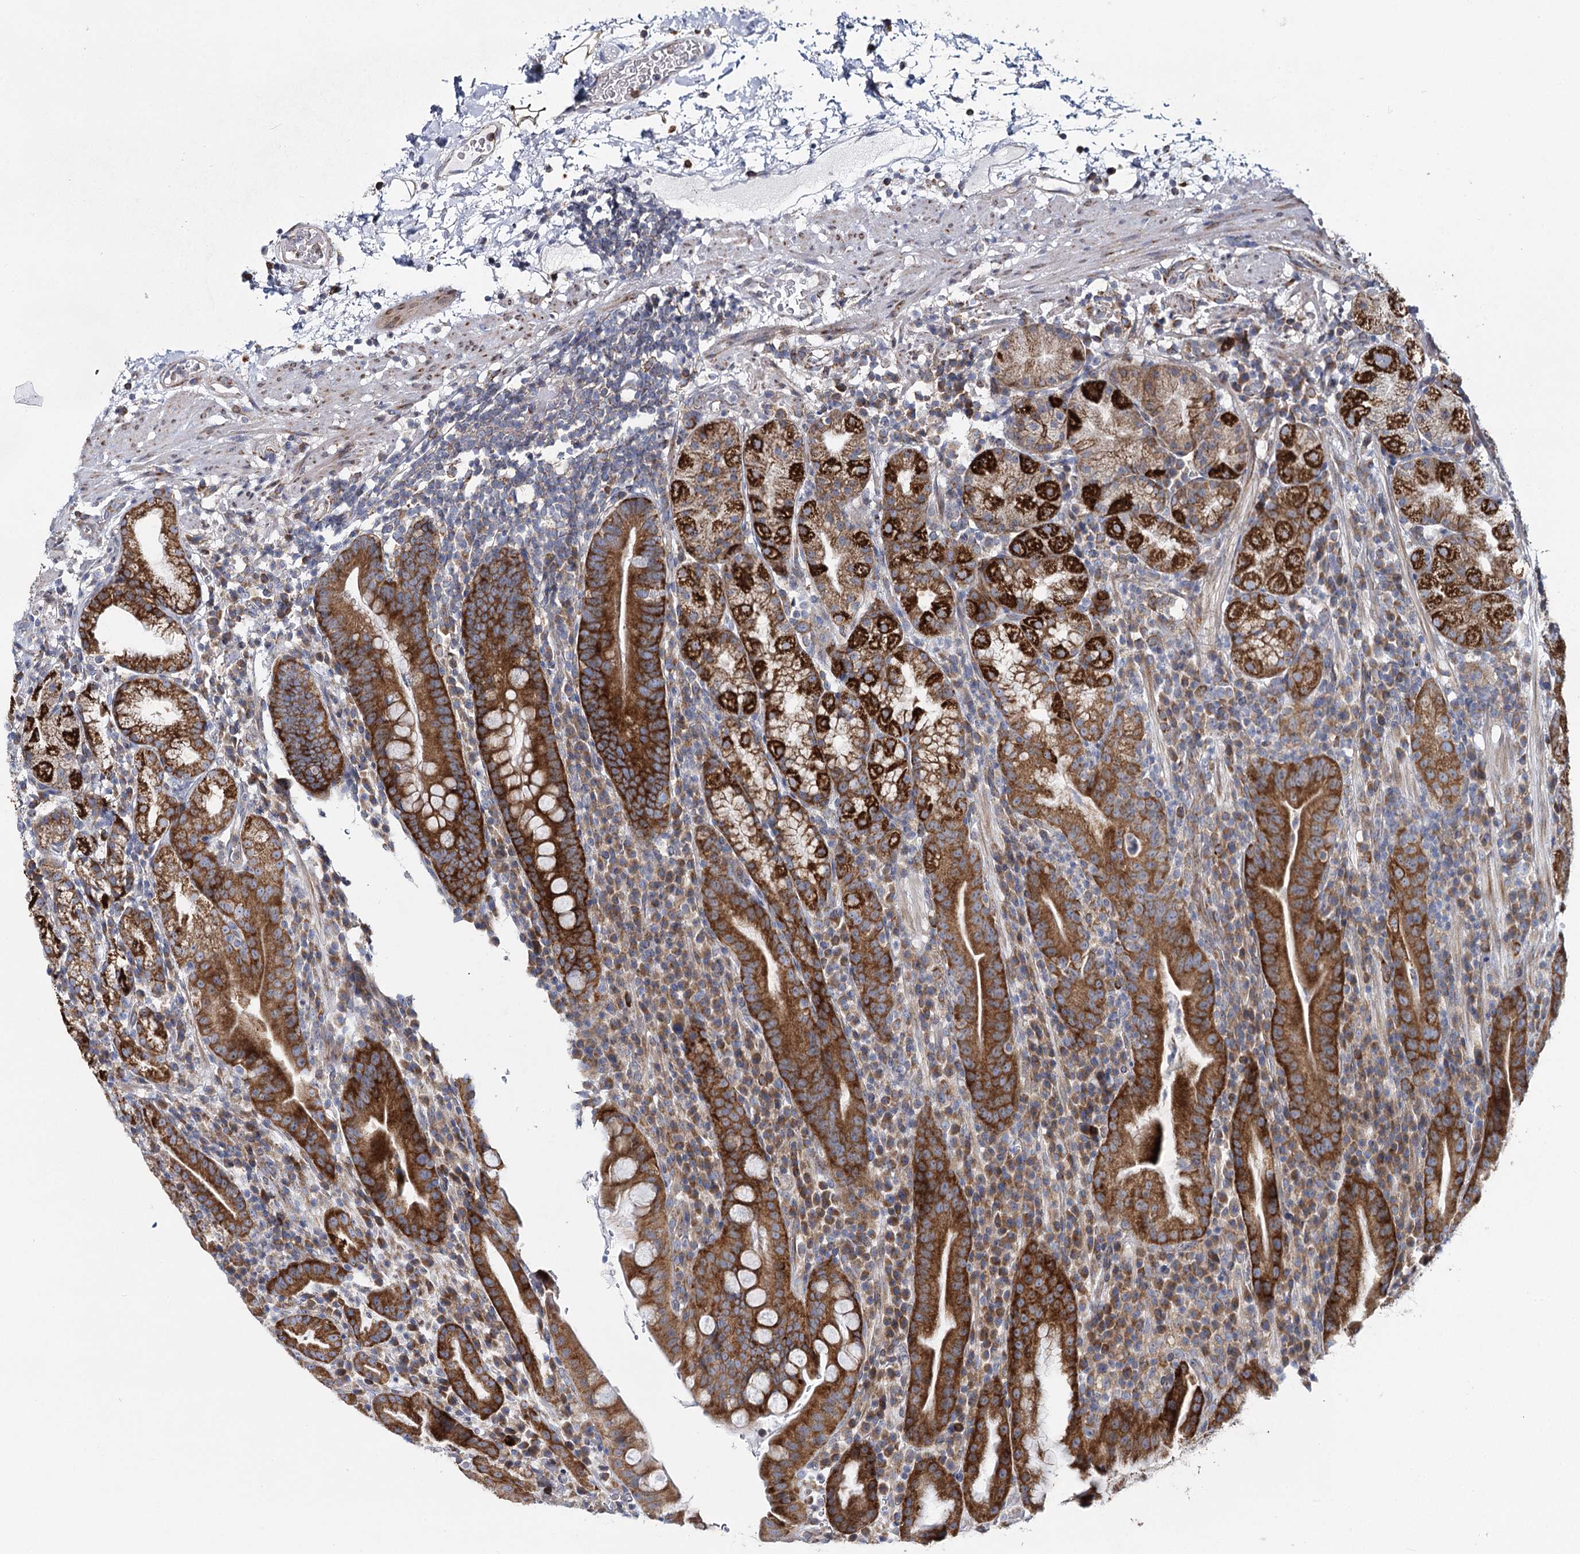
{"staining": {"intensity": "strong", "quantity": "25%-75%", "location": "cytoplasmic/membranous"}, "tissue": "stomach", "cell_type": "Glandular cells", "image_type": "normal", "snomed": [{"axis": "morphology", "description": "Normal tissue, NOS"}, {"axis": "morphology", "description": "Inflammation, NOS"}, {"axis": "topography", "description": "Stomach"}], "caption": "IHC image of normal stomach: human stomach stained using immunohistochemistry demonstrates high levels of strong protein expression localized specifically in the cytoplasmic/membranous of glandular cells, appearing as a cytoplasmic/membranous brown color.", "gene": "THUMPD3", "patient": {"sex": "male", "age": 79}}